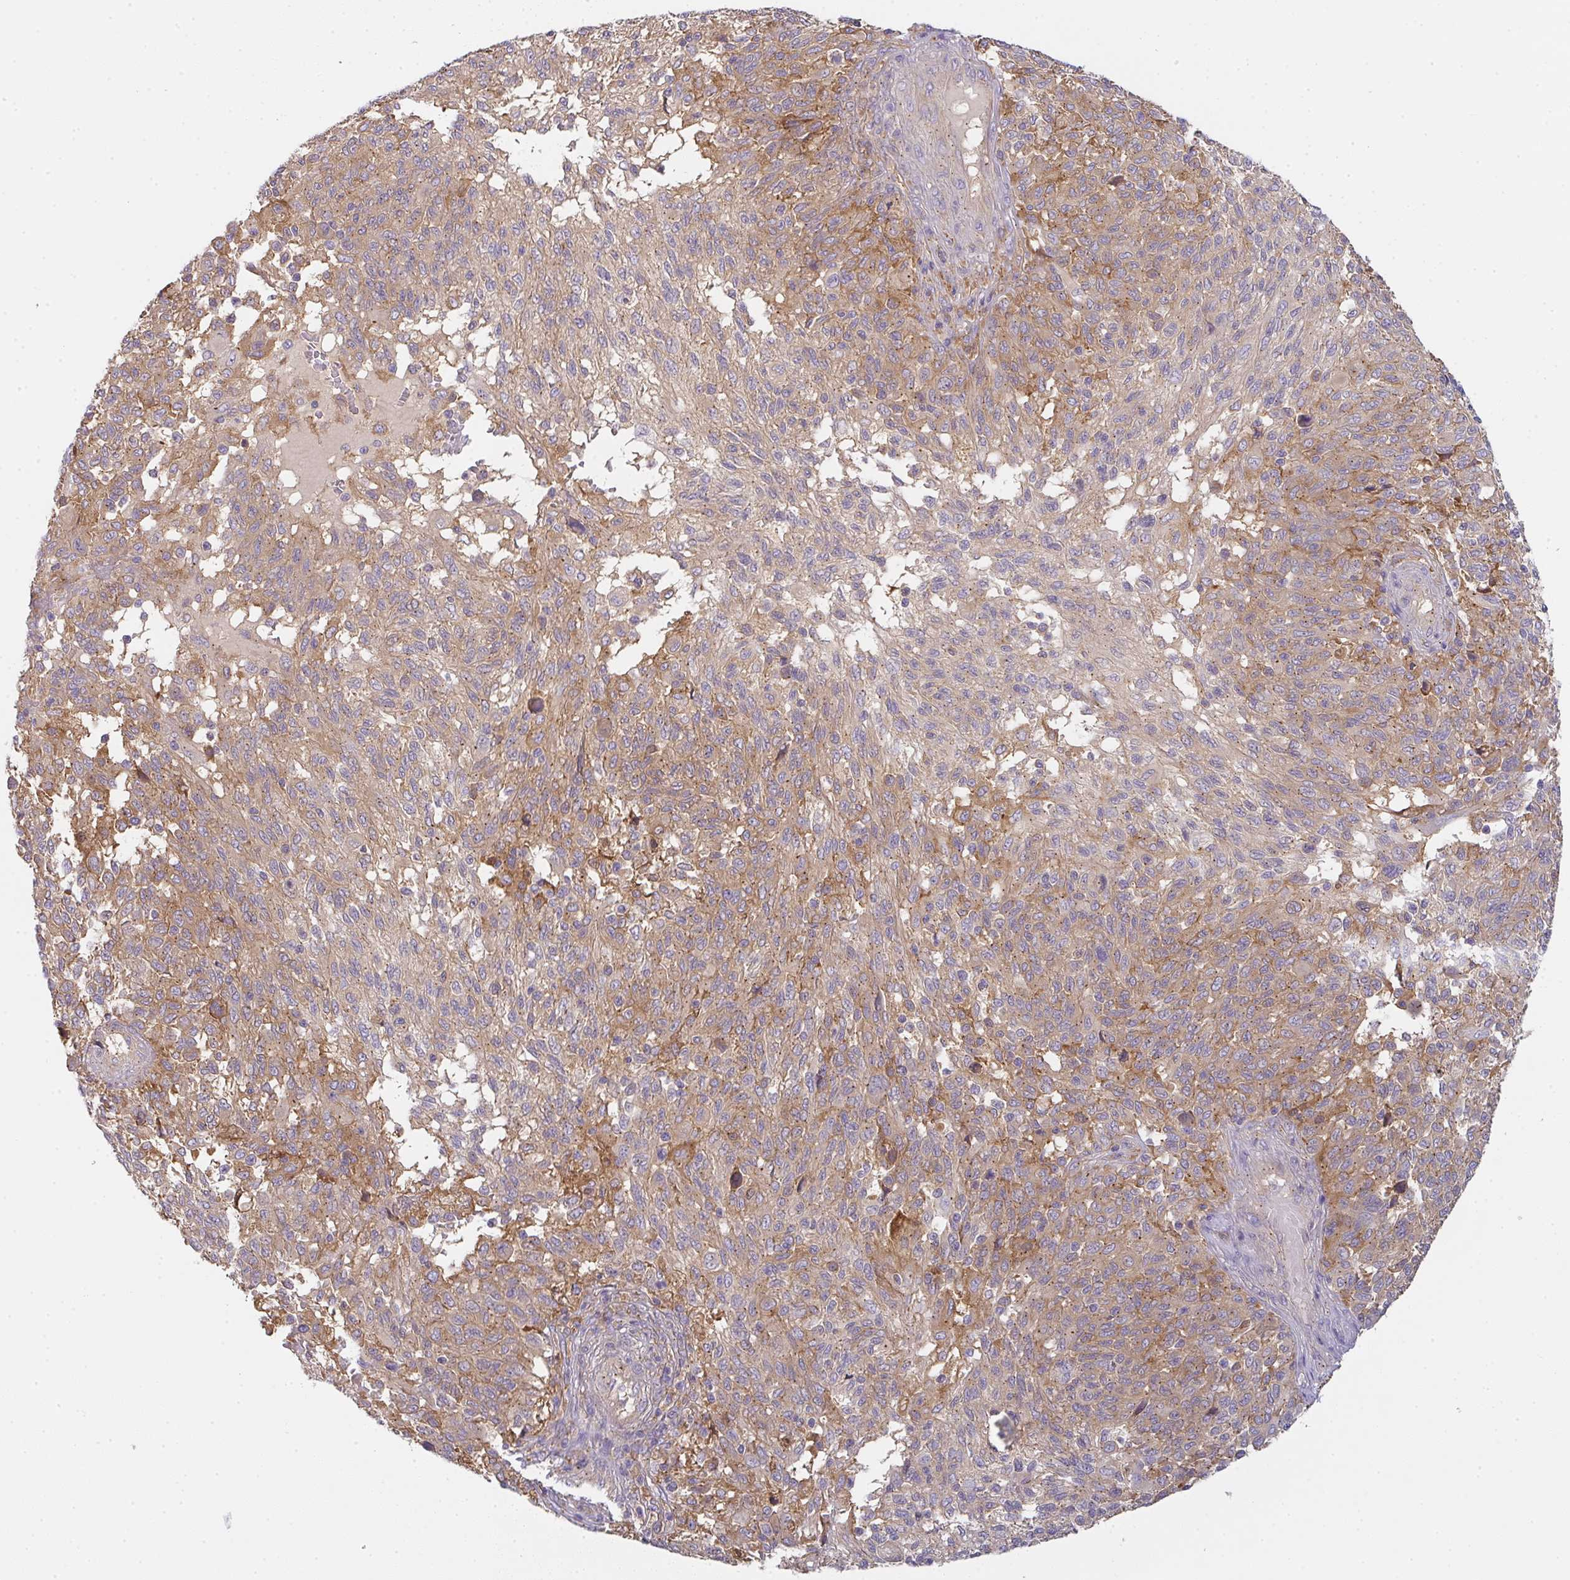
{"staining": {"intensity": "moderate", "quantity": ">75%", "location": "cytoplasmic/membranous"}, "tissue": "melanoma", "cell_type": "Tumor cells", "image_type": "cancer", "snomed": [{"axis": "morphology", "description": "Malignant melanoma, NOS"}, {"axis": "topography", "description": "Skin"}], "caption": "Malignant melanoma tissue demonstrates moderate cytoplasmic/membranous staining in about >75% of tumor cells The staining is performed using DAB brown chromogen to label protein expression. The nuclei are counter-stained blue using hematoxylin.", "gene": "SNX5", "patient": {"sex": "male", "age": 66}}